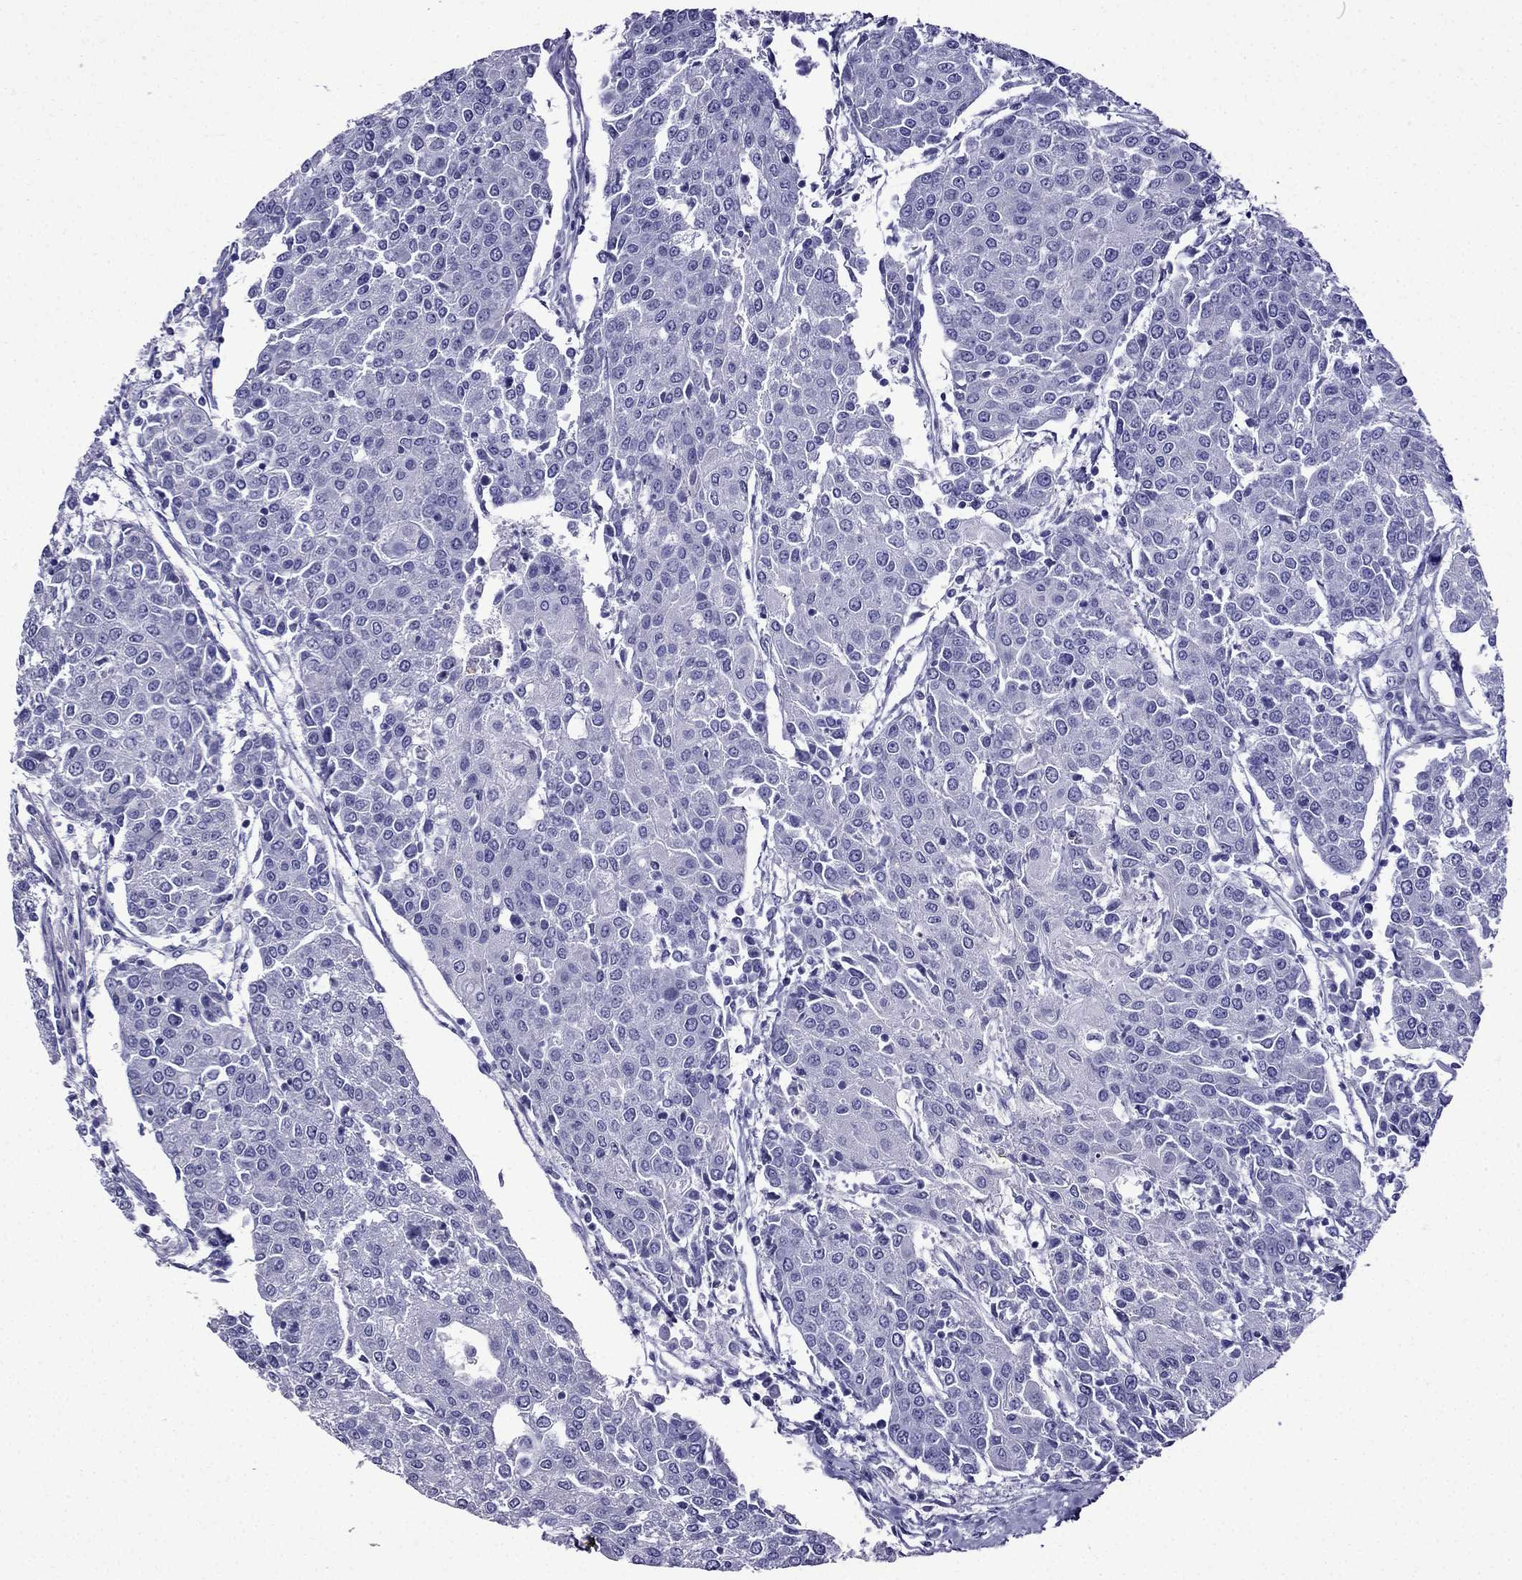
{"staining": {"intensity": "negative", "quantity": "none", "location": "none"}, "tissue": "urothelial cancer", "cell_type": "Tumor cells", "image_type": "cancer", "snomed": [{"axis": "morphology", "description": "Urothelial carcinoma, High grade"}, {"axis": "topography", "description": "Urinary bladder"}], "caption": "Immunohistochemical staining of urothelial cancer exhibits no significant expression in tumor cells.", "gene": "ERC2", "patient": {"sex": "female", "age": 85}}